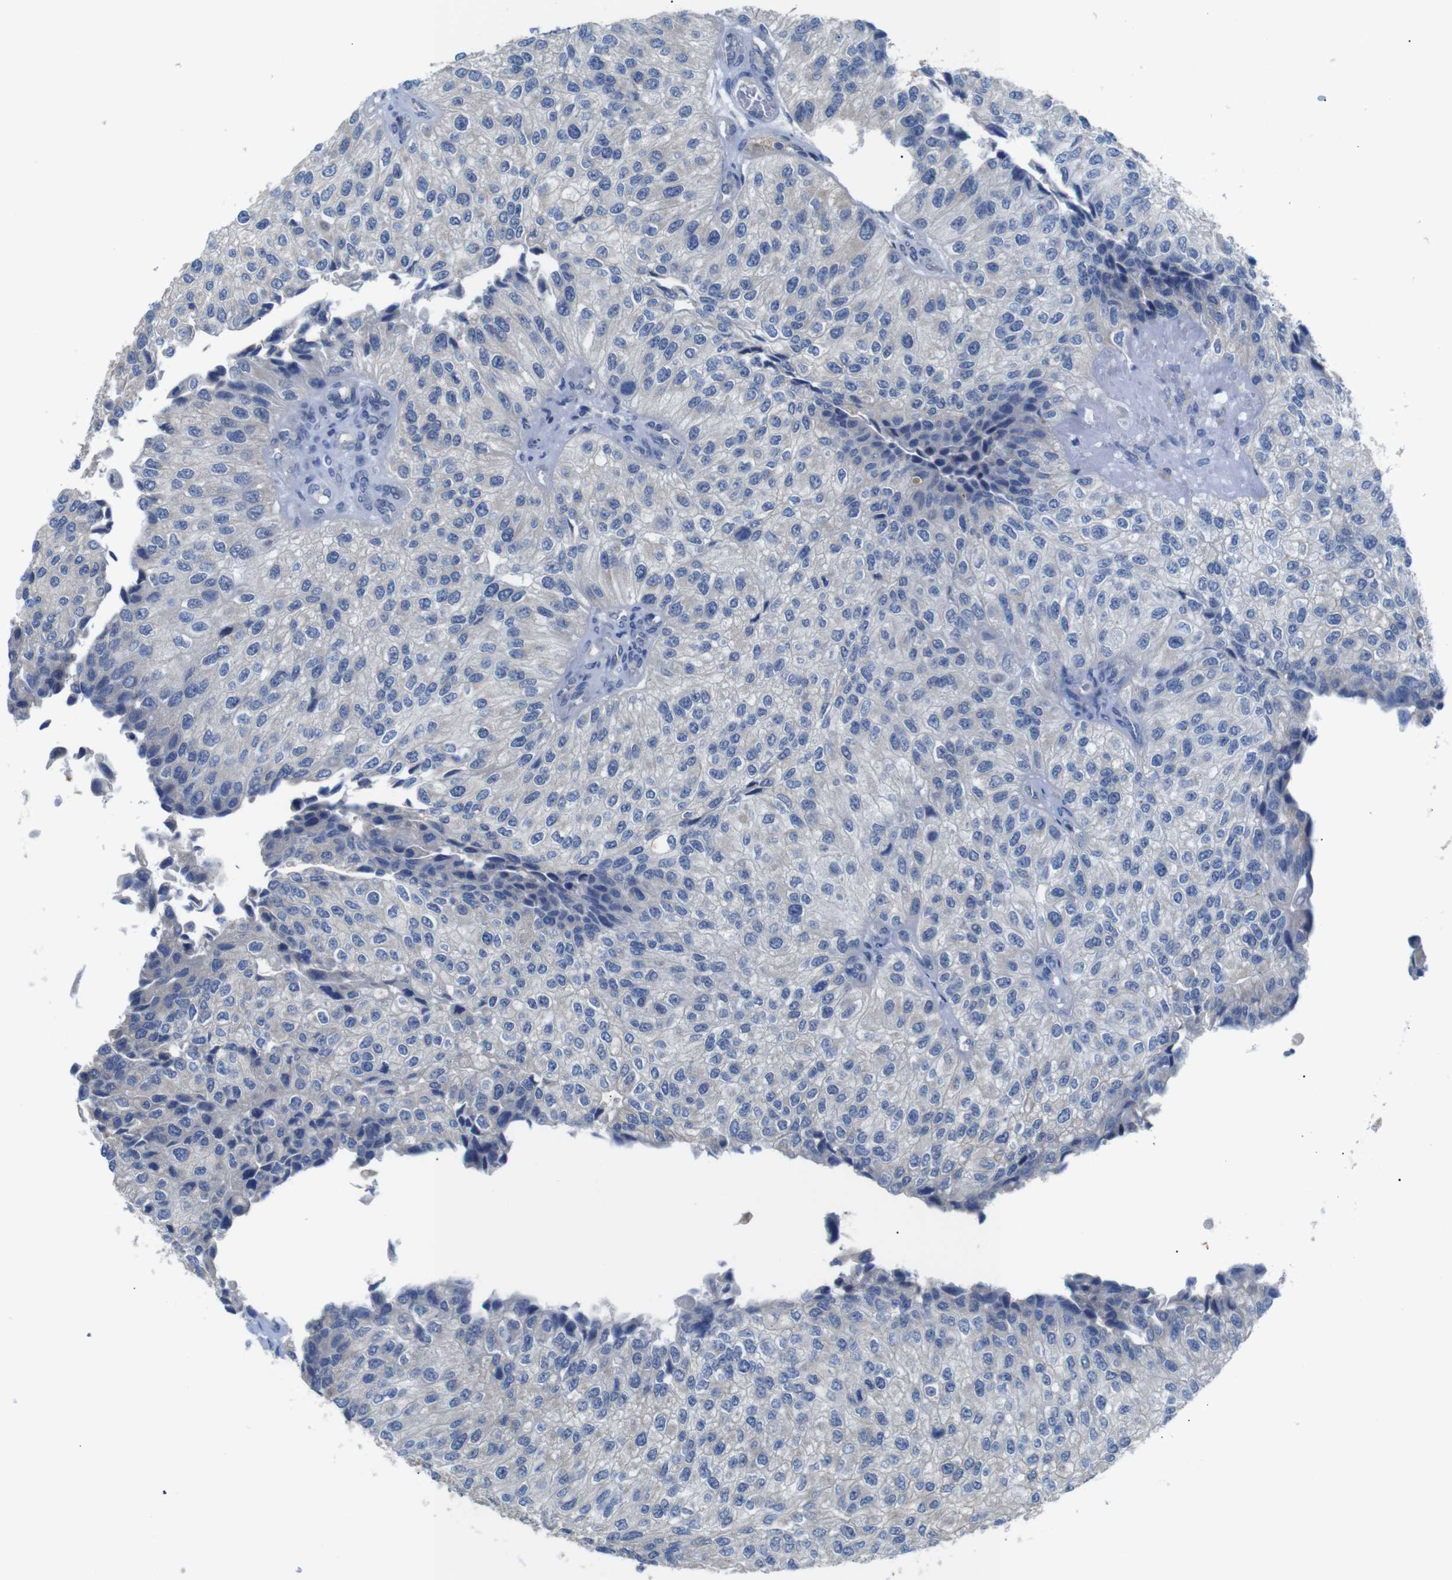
{"staining": {"intensity": "weak", "quantity": "<25%", "location": "cytoplasmic/membranous"}, "tissue": "urothelial cancer", "cell_type": "Tumor cells", "image_type": "cancer", "snomed": [{"axis": "morphology", "description": "Urothelial carcinoma, High grade"}, {"axis": "topography", "description": "Kidney"}, {"axis": "topography", "description": "Urinary bladder"}], "caption": "The immunohistochemistry (IHC) photomicrograph has no significant staining in tumor cells of urothelial carcinoma (high-grade) tissue.", "gene": "ALOX15", "patient": {"sex": "male", "age": 77}}